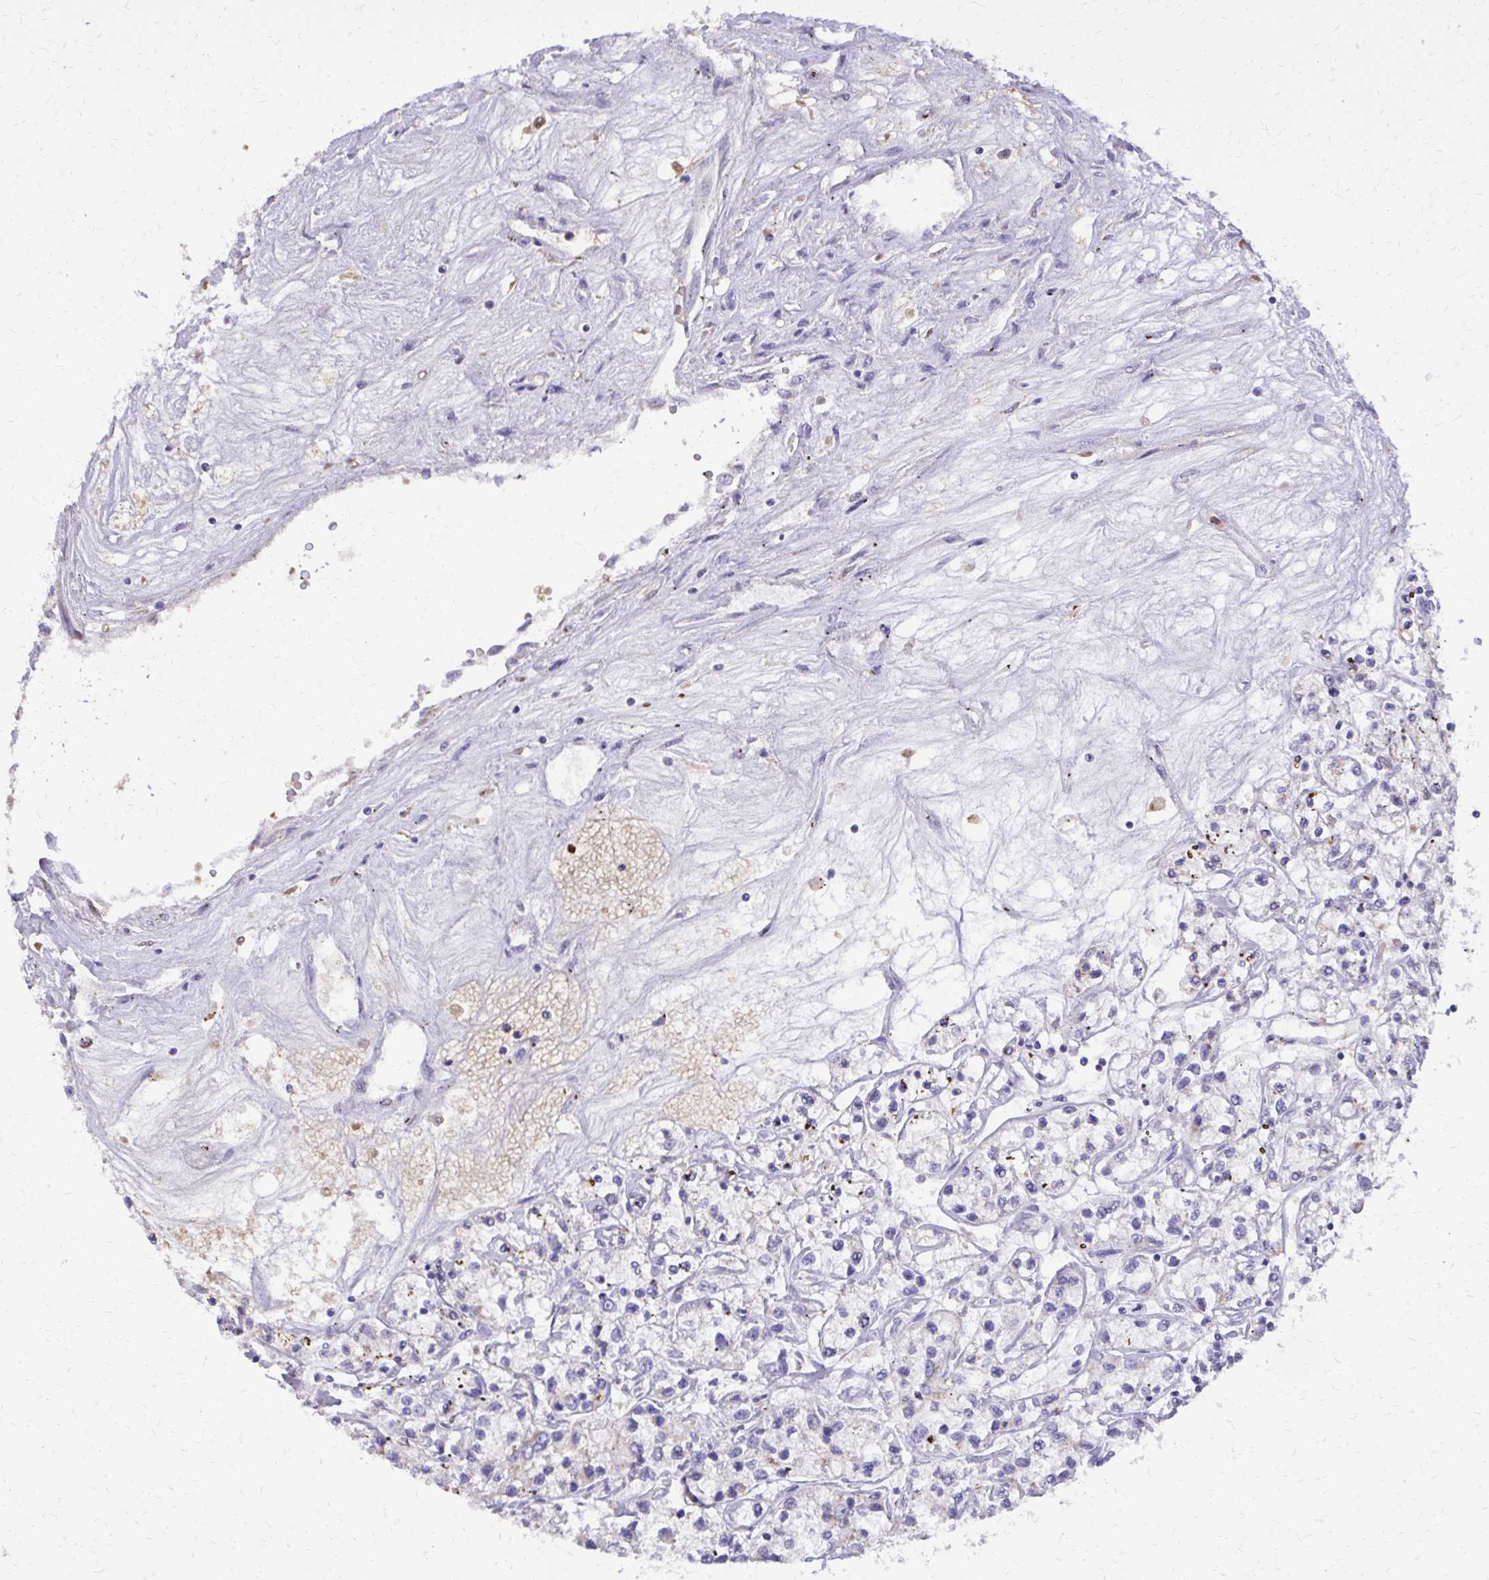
{"staining": {"intensity": "negative", "quantity": "none", "location": "none"}, "tissue": "renal cancer", "cell_type": "Tumor cells", "image_type": "cancer", "snomed": [{"axis": "morphology", "description": "Adenocarcinoma, NOS"}, {"axis": "topography", "description": "Kidney"}], "caption": "Tumor cells show no significant protein expression in renal cancer (adenocarcinoma).", "gene": "CAT", "patient": {"sex": "female", "age": 59}}